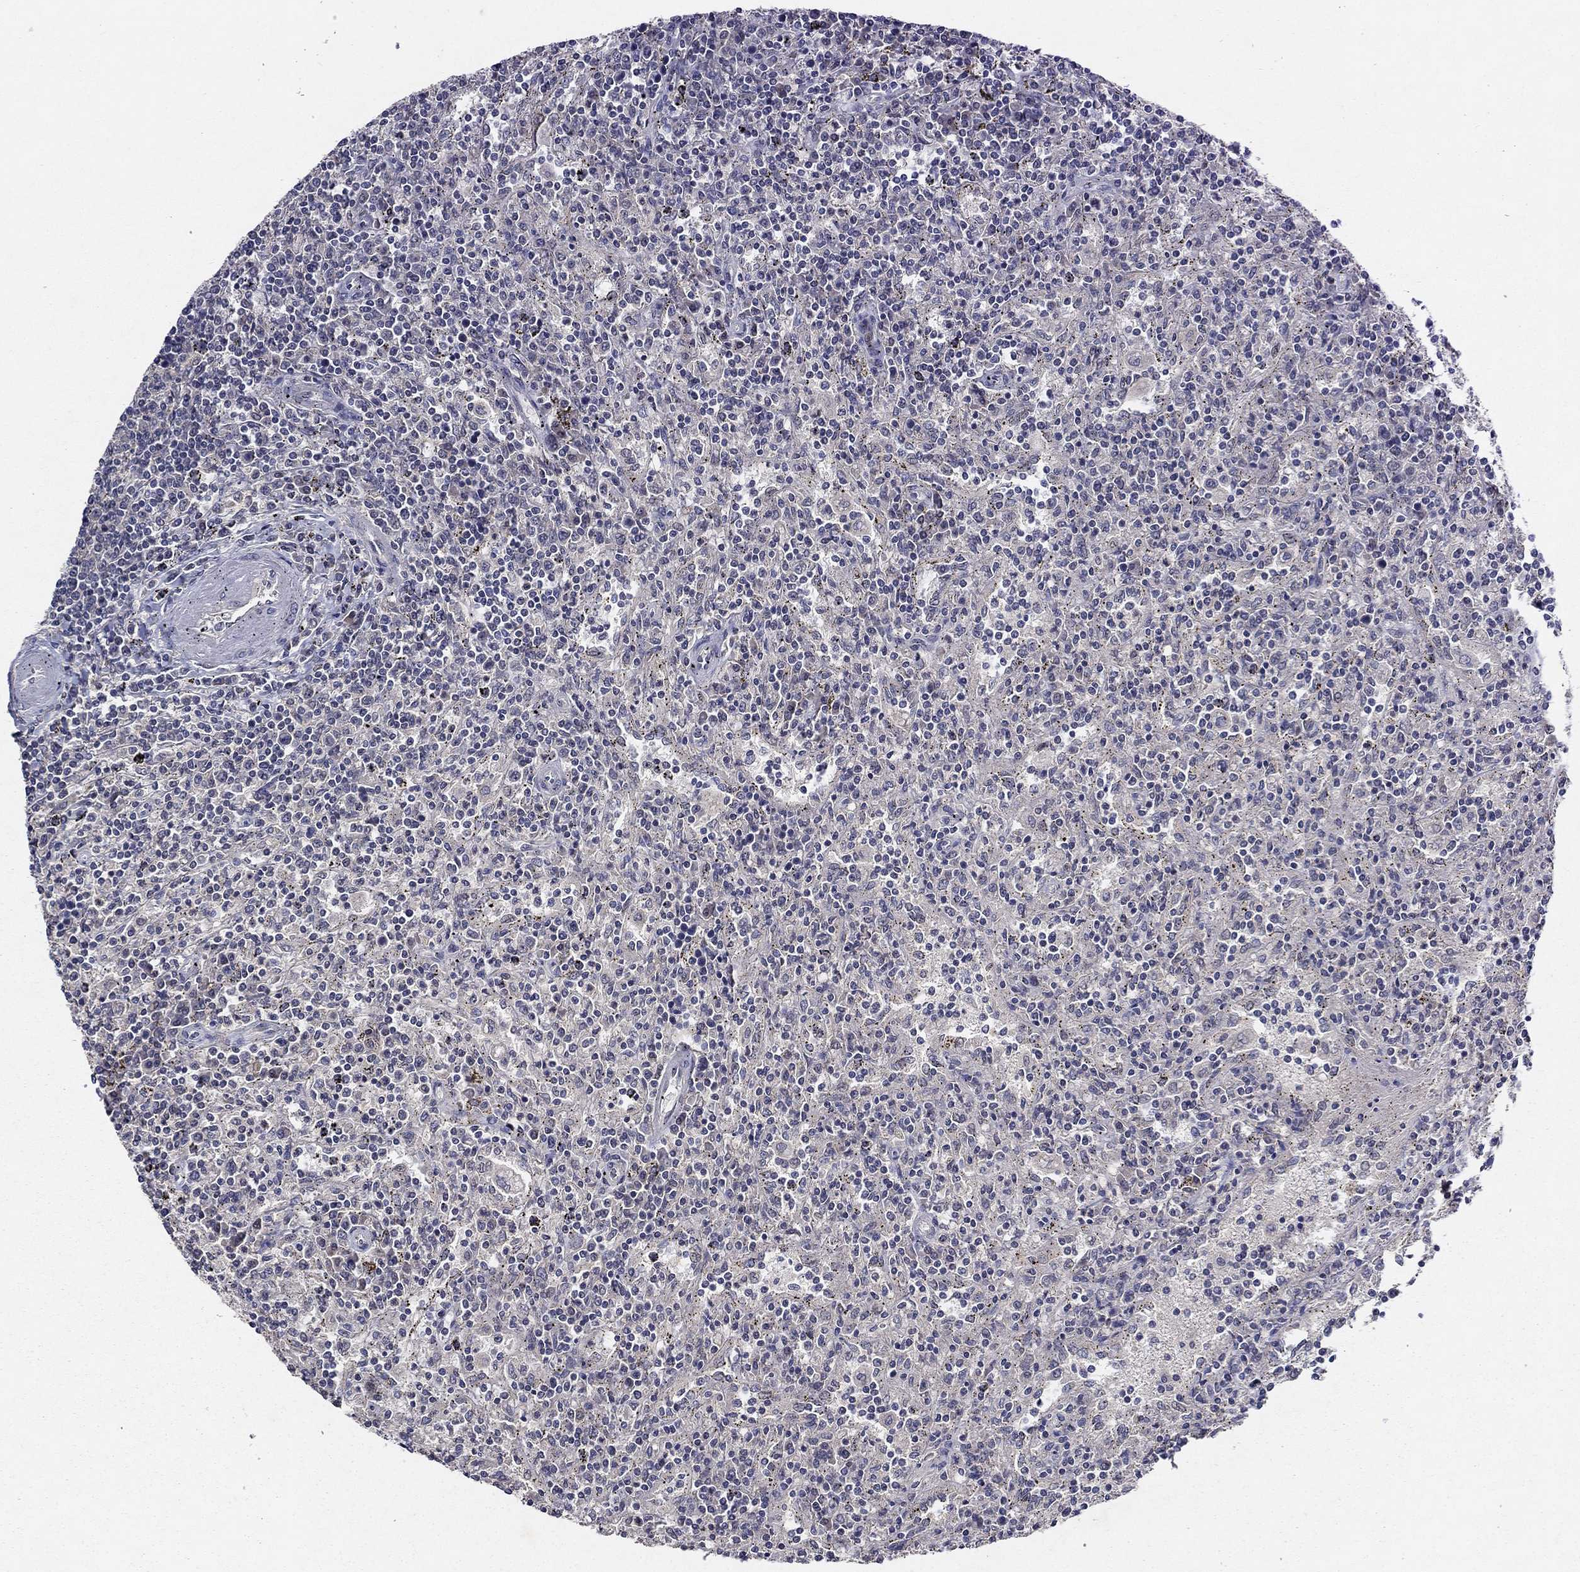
{"staining": {"intensity": "negative", "quantity": "none", "location": "none"}, "tissue": "lymphoma", "cell_type": "Tumor cells", "image_type": "cancer", "snomed": [{"axis": "morphology", "description": "Malignant lymphoma, non-Hodgkin's type, Low grade"}, {"axis": "topography", "description": "Lymph node"}], "caption": "Protein analysis of low-grade malignant lymphoma, non-Hodgkin's type shows no significant positivity in tumor cells.", "gene": "ESR2", "patient": {"sex": "male", "age": 52}}